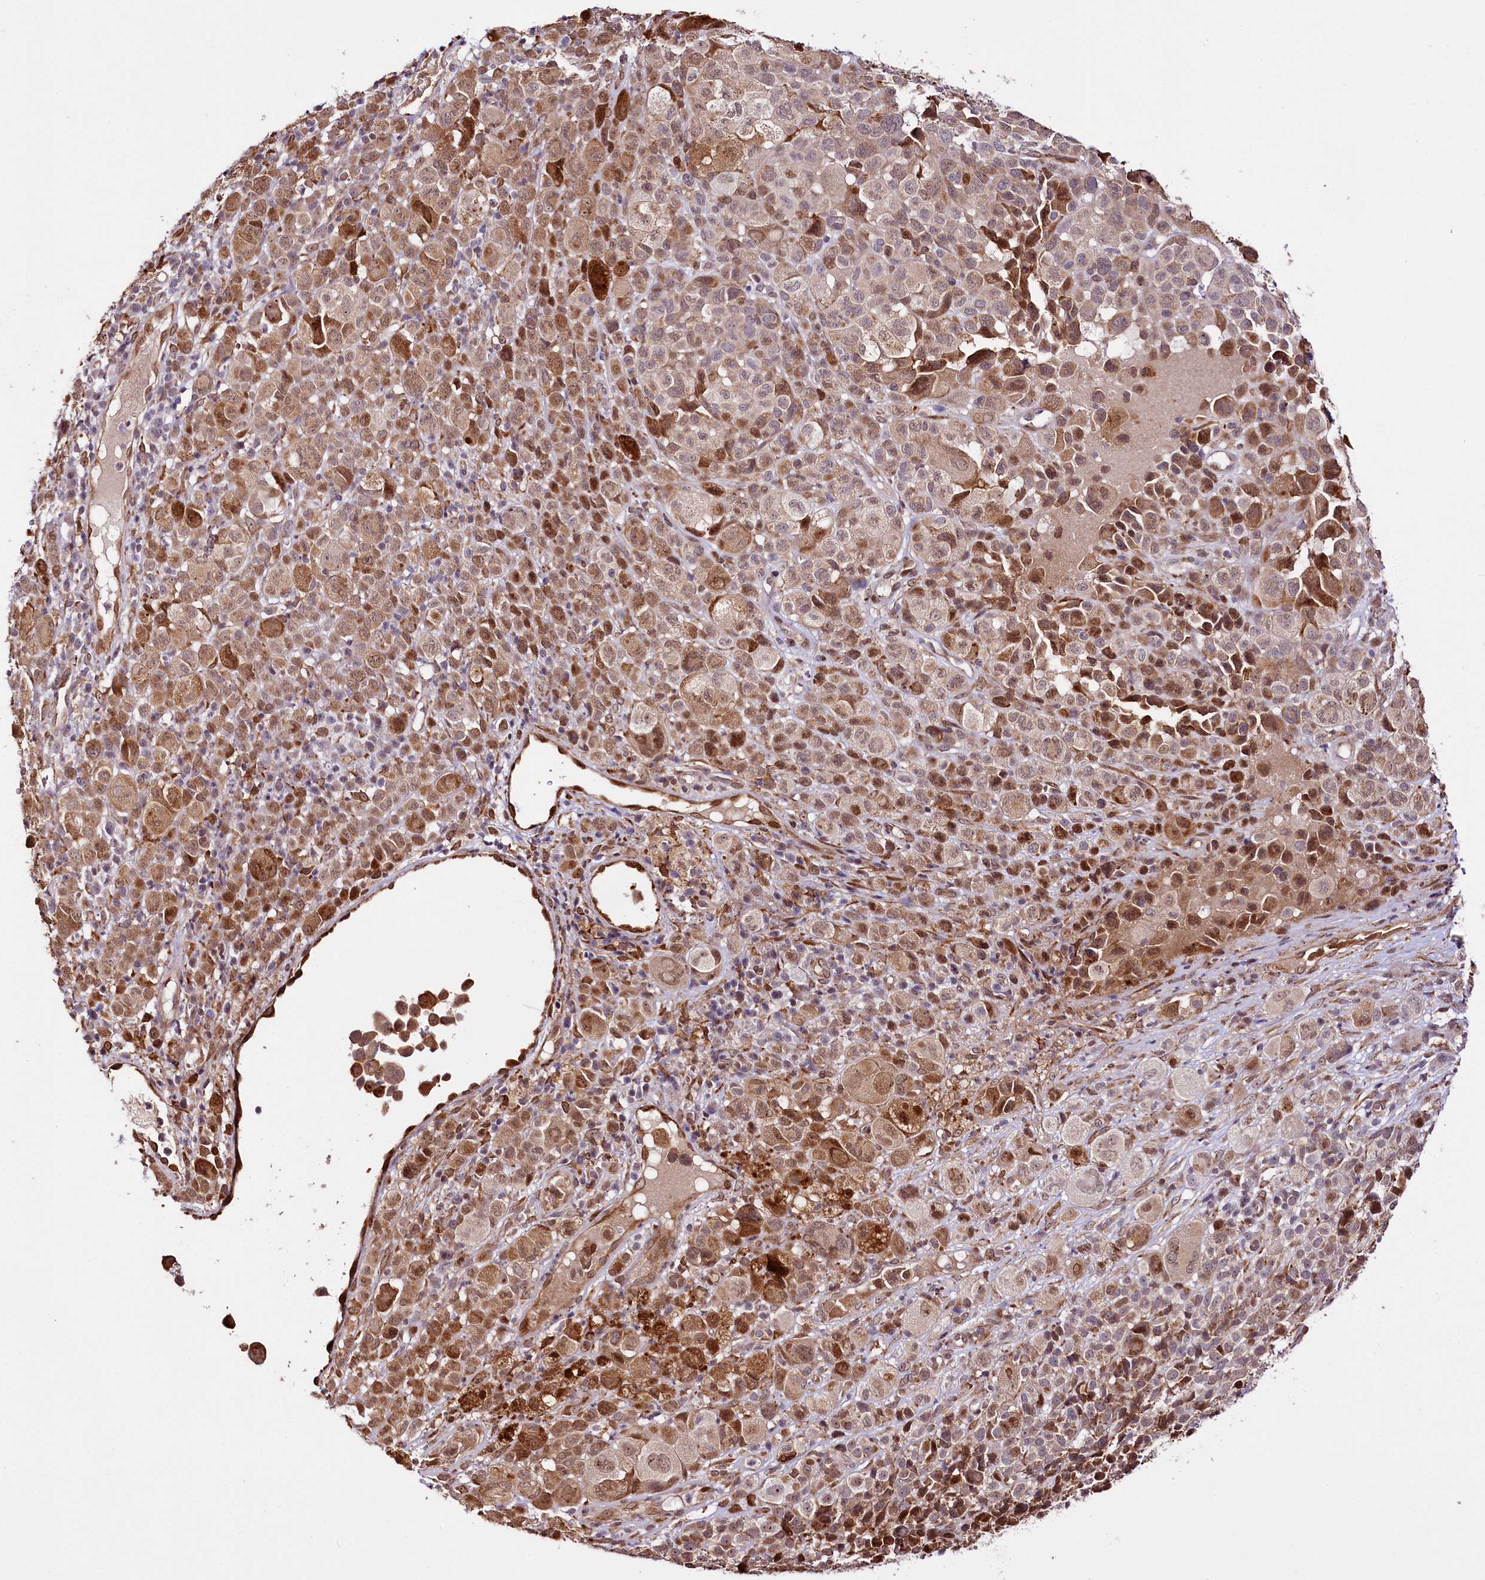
{"staining": {"intensity": "moderate", "quantity": ">75%", "location": "cytoplasmic/membranous,nuclear"}, "tissue": "melanoma", "cell_type": "Tumor cells", "image_type": "cancer", "snomed": [{"axis": "morphology", "description": "Malignant melanoma, NOS"}, {"axis": "topography", "description": "Skin of trunk"}], "caption": "Immunohistochemical staining of melanoma shows medium levels of moderate cytoplasmic/membranous and nuclear protein staining in about >75% of tumor cells.", "gene": "CUTC", "patient": {"sex": "male", "age": 71}}